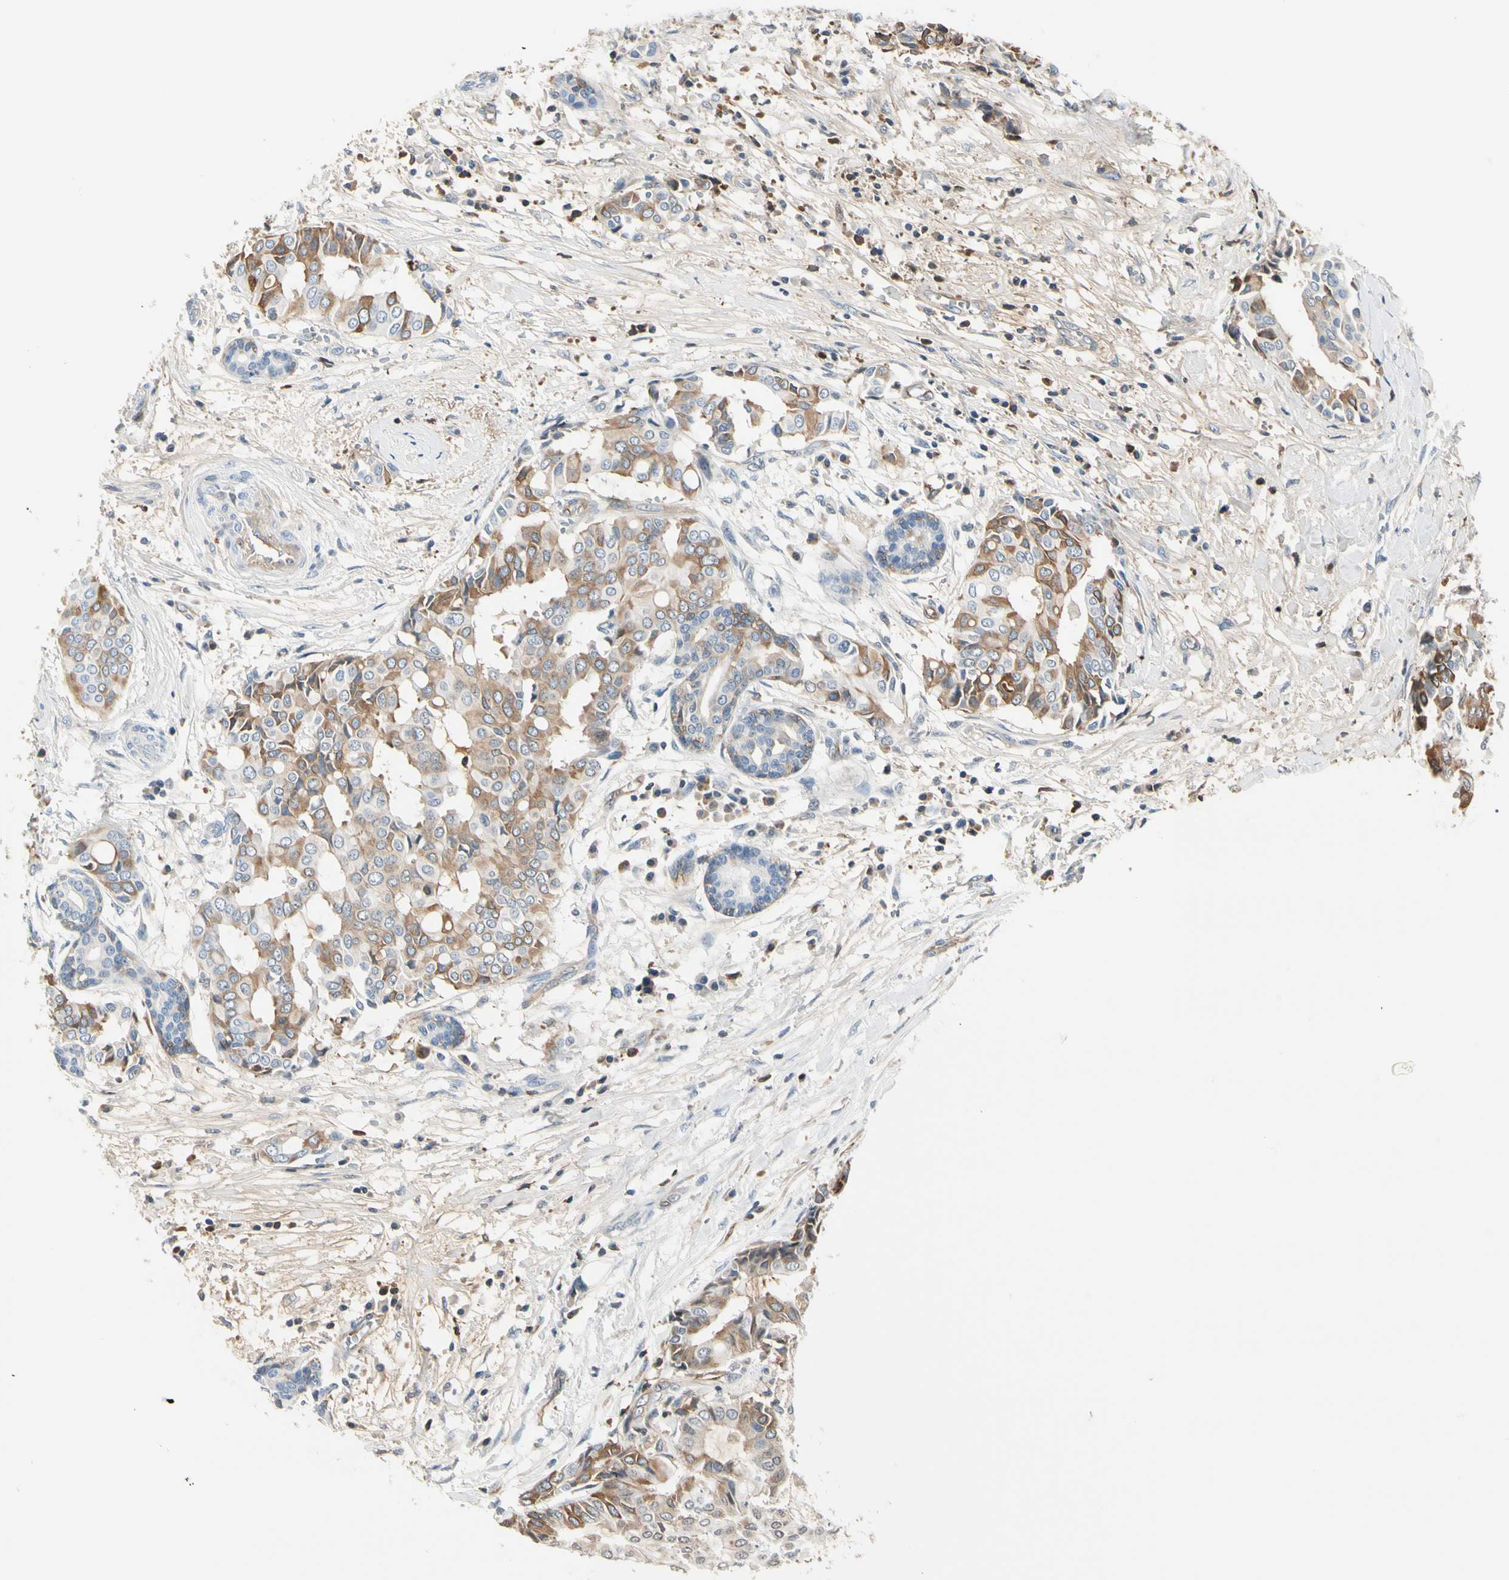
{"staining": {"intensity": "moderate", "quantity": "25%-75%", "location": "cytoplasmic/membranous"}, "tissue": "head and neck cancer", "cell_type": "Tumor cells", "image_type": "cancer", "snomed": [{"axis": "morphology", "description": "Adenocarcinoma, NOS"}, {"axis": "topography", "description": "Salivary gland"}, {"axis": "topography", "description": "Head-Neck"}], "caption": "An immunohistochemistry micrograph of neoplastic tissue is shown. Protein staining in brown highlights moderate cytoplasmic/membranous positivity in head and neck adenocarcinoma within tumor cells.", "gene": "LAMB3", "patient": {"sex": "female", "age": 59}}